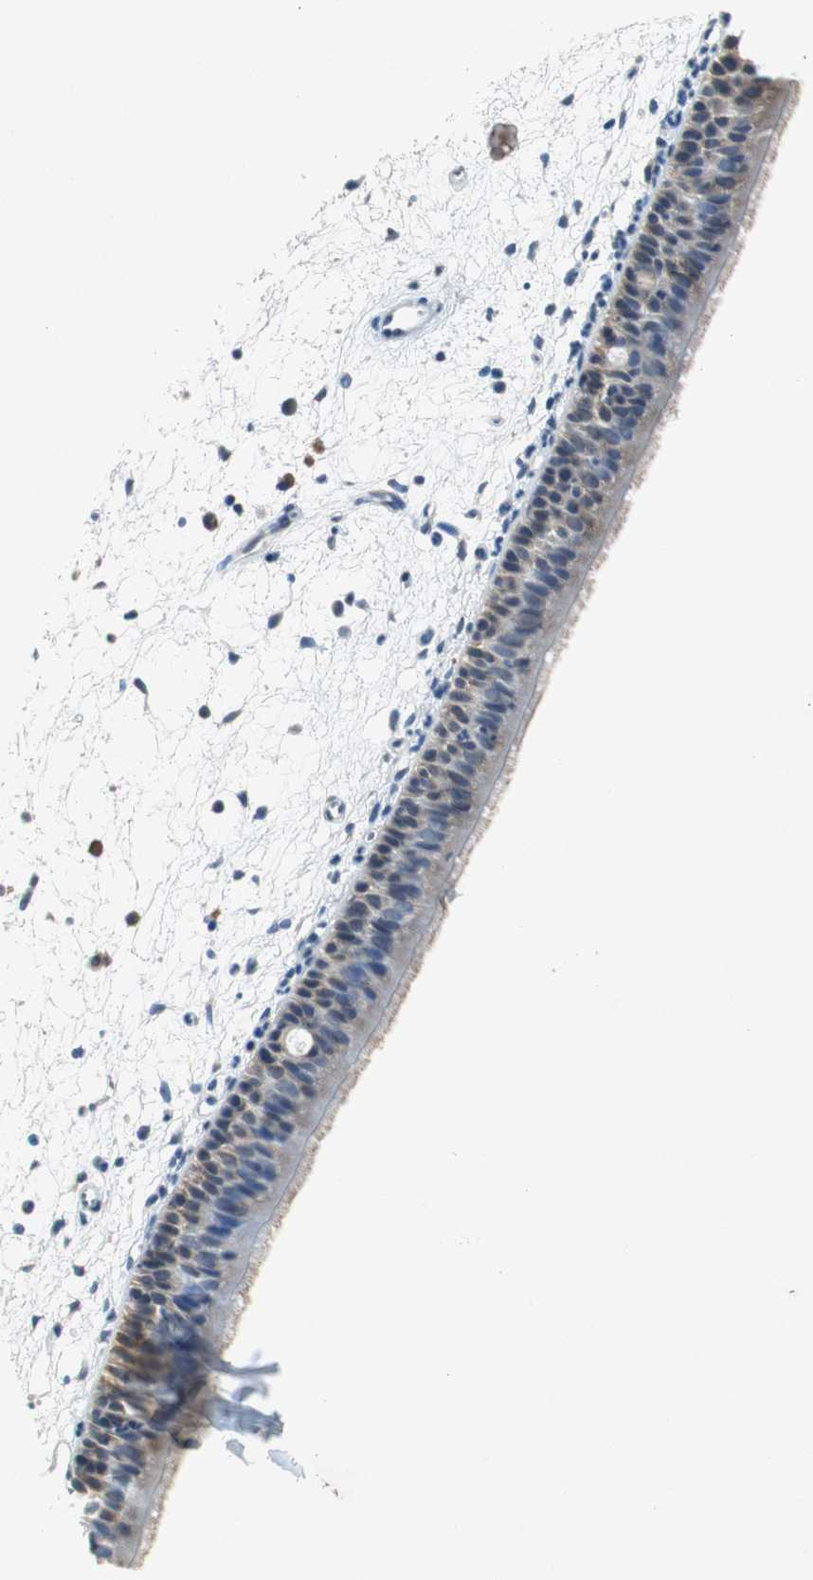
{"staining": {"intensity": "weak", "quantity": "<25%", "location": "cytoplasmic/membranous"}, "tissue": "nasopharynx", "cell_type": "Respiratory epithelial cells", "image_type": "normal", "snomed": [{"axis": "morphology", "description": "Normal tissue, NOS"}, {"axis": "topography", "description": "Nasopharynx"}], "caption": "Immunohistochemistry (IHC) photomicrograph of benign nasopharynx: nasopharynx stained with DAB exhibits no significant protein staining in respiratory epithelial cells. (DAB IHC, high magnification).", "gene": "GLCCI1", "patient": {"sex": "female", "age": 54}}